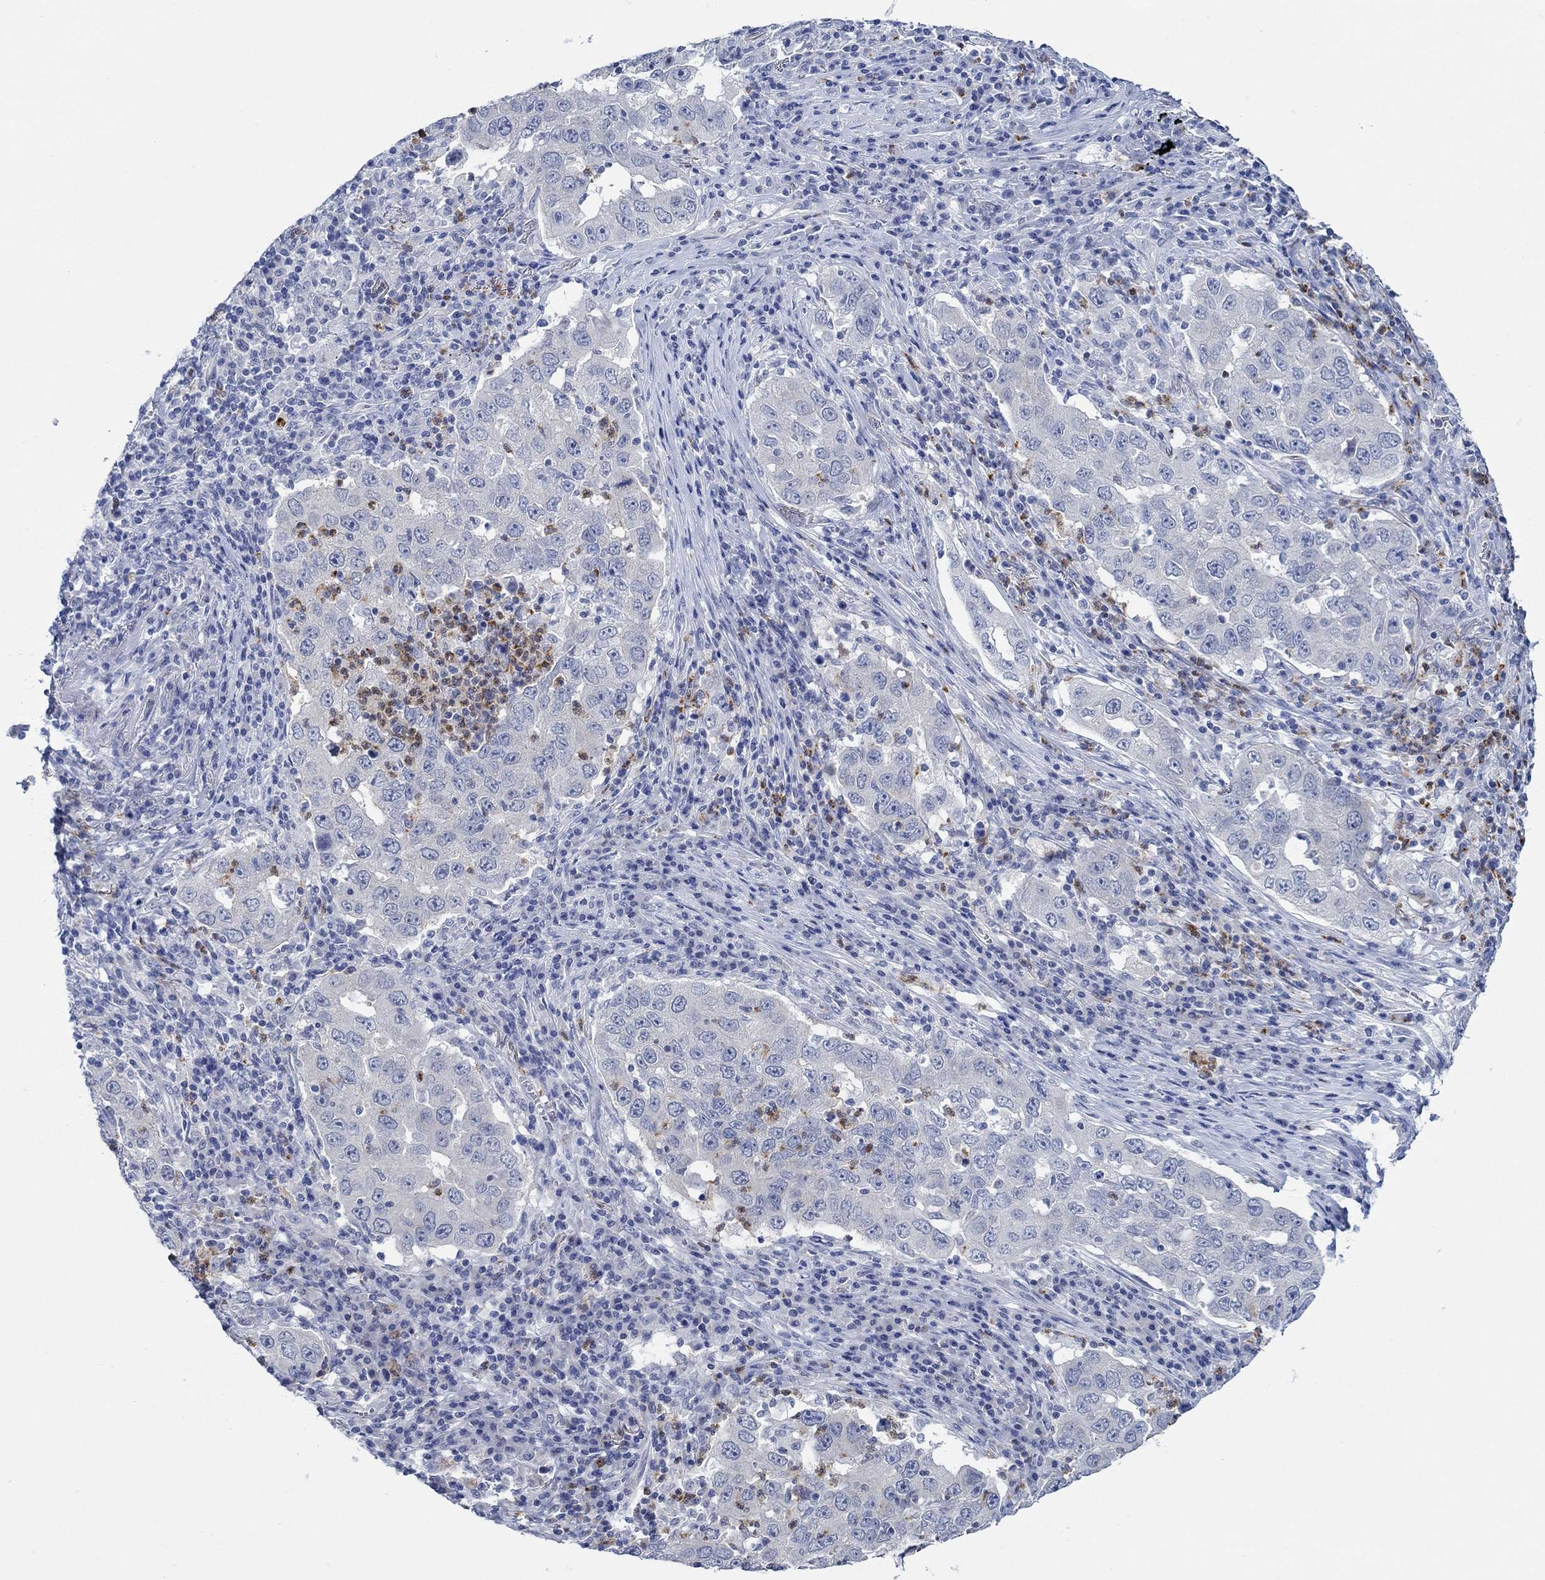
{"staining": {"intensity": "negative", "quantity": "none", "location": "none"}, "tissue": "lung cancer", "cell_type": "Tumor cells", "image_type": "cancer", "snomed": [{"axis": "morphology", "description": "Adenocarcinoma, NOS"}, {"axis": "topography", "description": "Lung"}], "caption": "IHC image of lung cancer (adenocarcinoma) stained for a protein (brown), which displays no expression in tumor cells.", "gene": "ZNF671", "patient": {"sex": "male", "age": 73}}